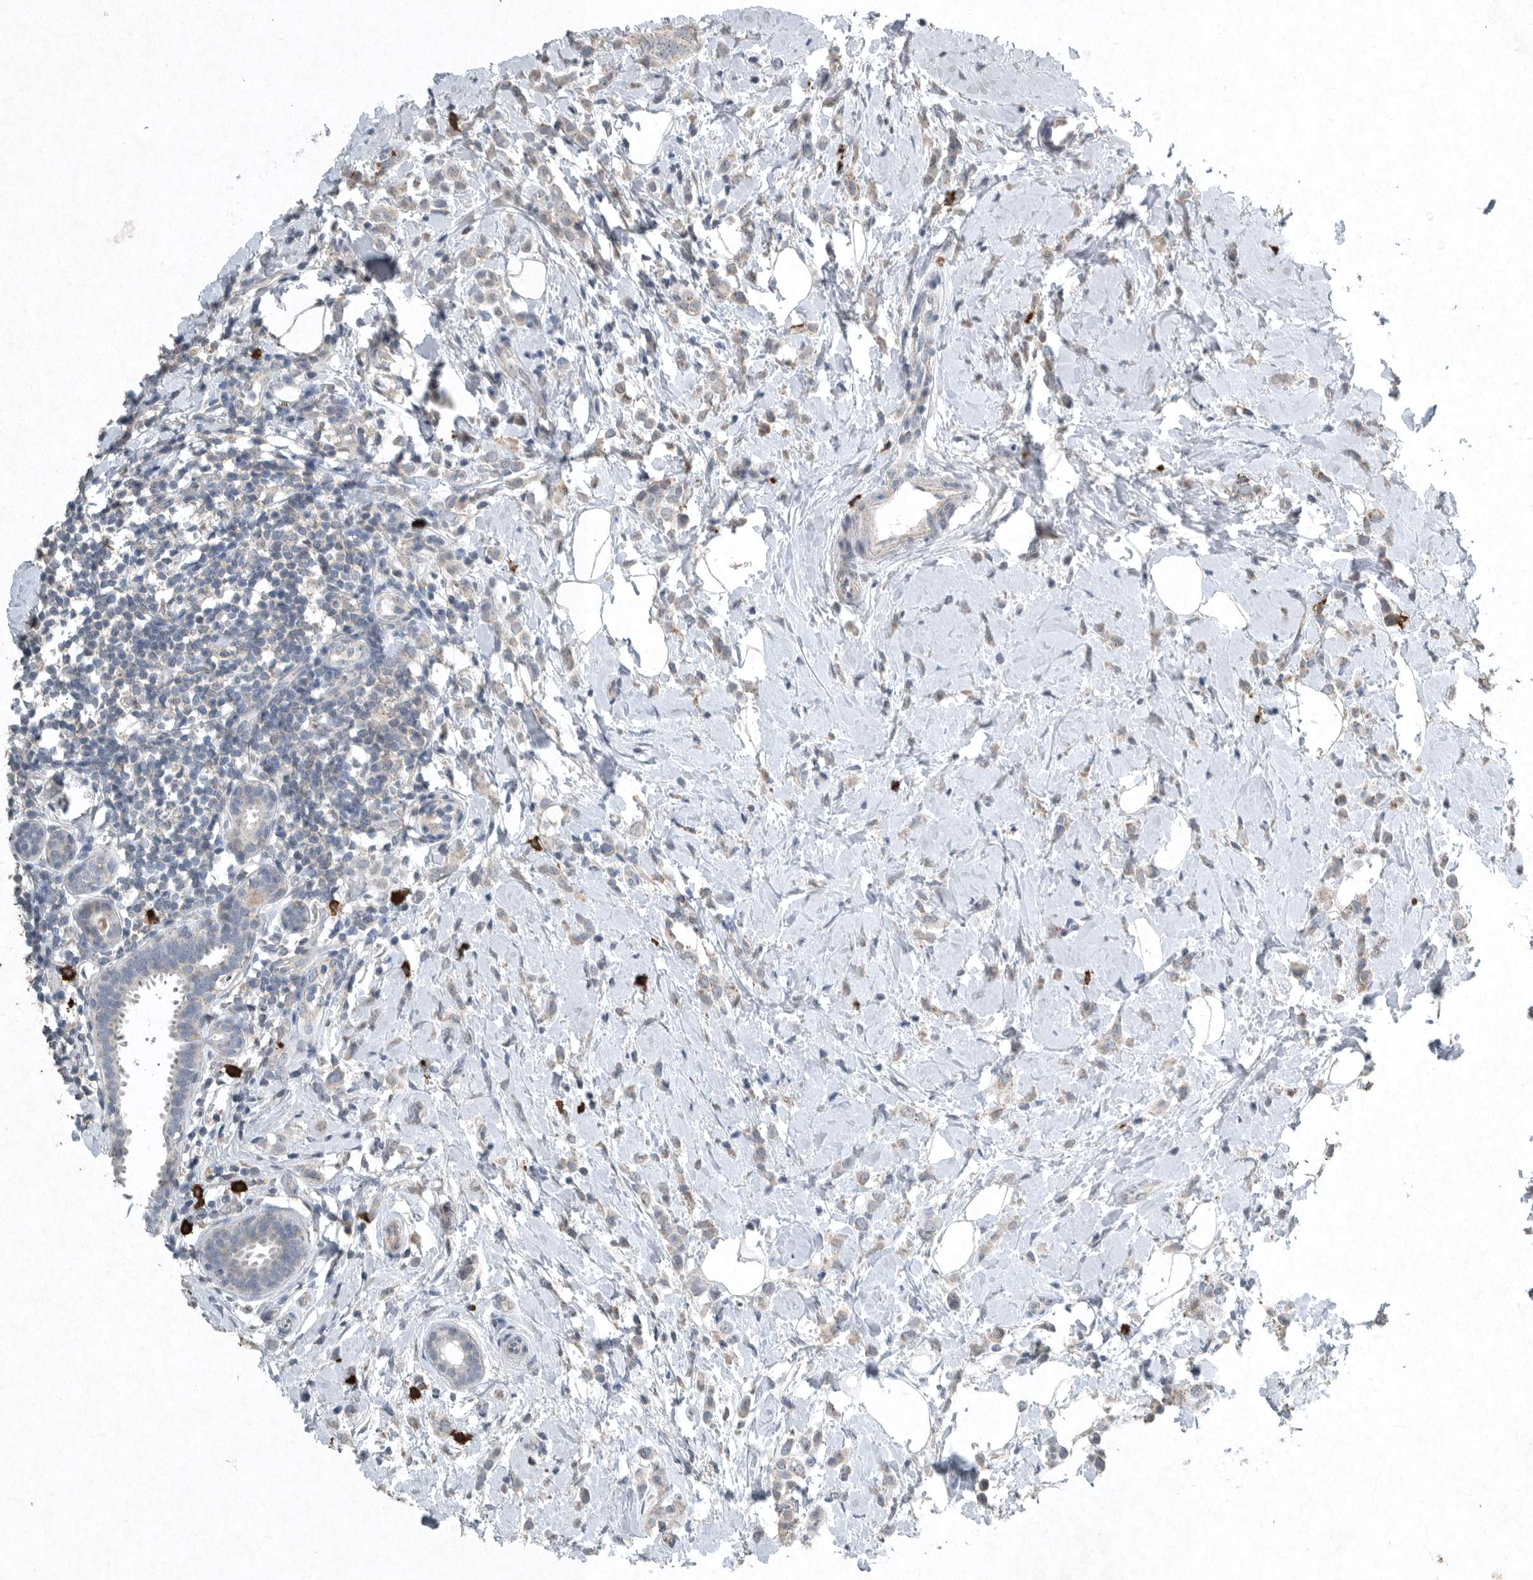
{"staining": {"intensity": "weak", "quantity": "<25%", "location": "cytoplasmic/membranous"}, "tissue": "breast cancer", "cell_type": "Tumor cells", "image_type": "cancer", "snomed": [{"axis": "morphology", "description": "Lobular carcinoma"}, {"axis": "topography", "description": "Breast"}], "caption": "Tumor cells are negative for protein expression in human breast cancer.", "gene": "IL20", "patient": {"sex": "female", "age": 47}}